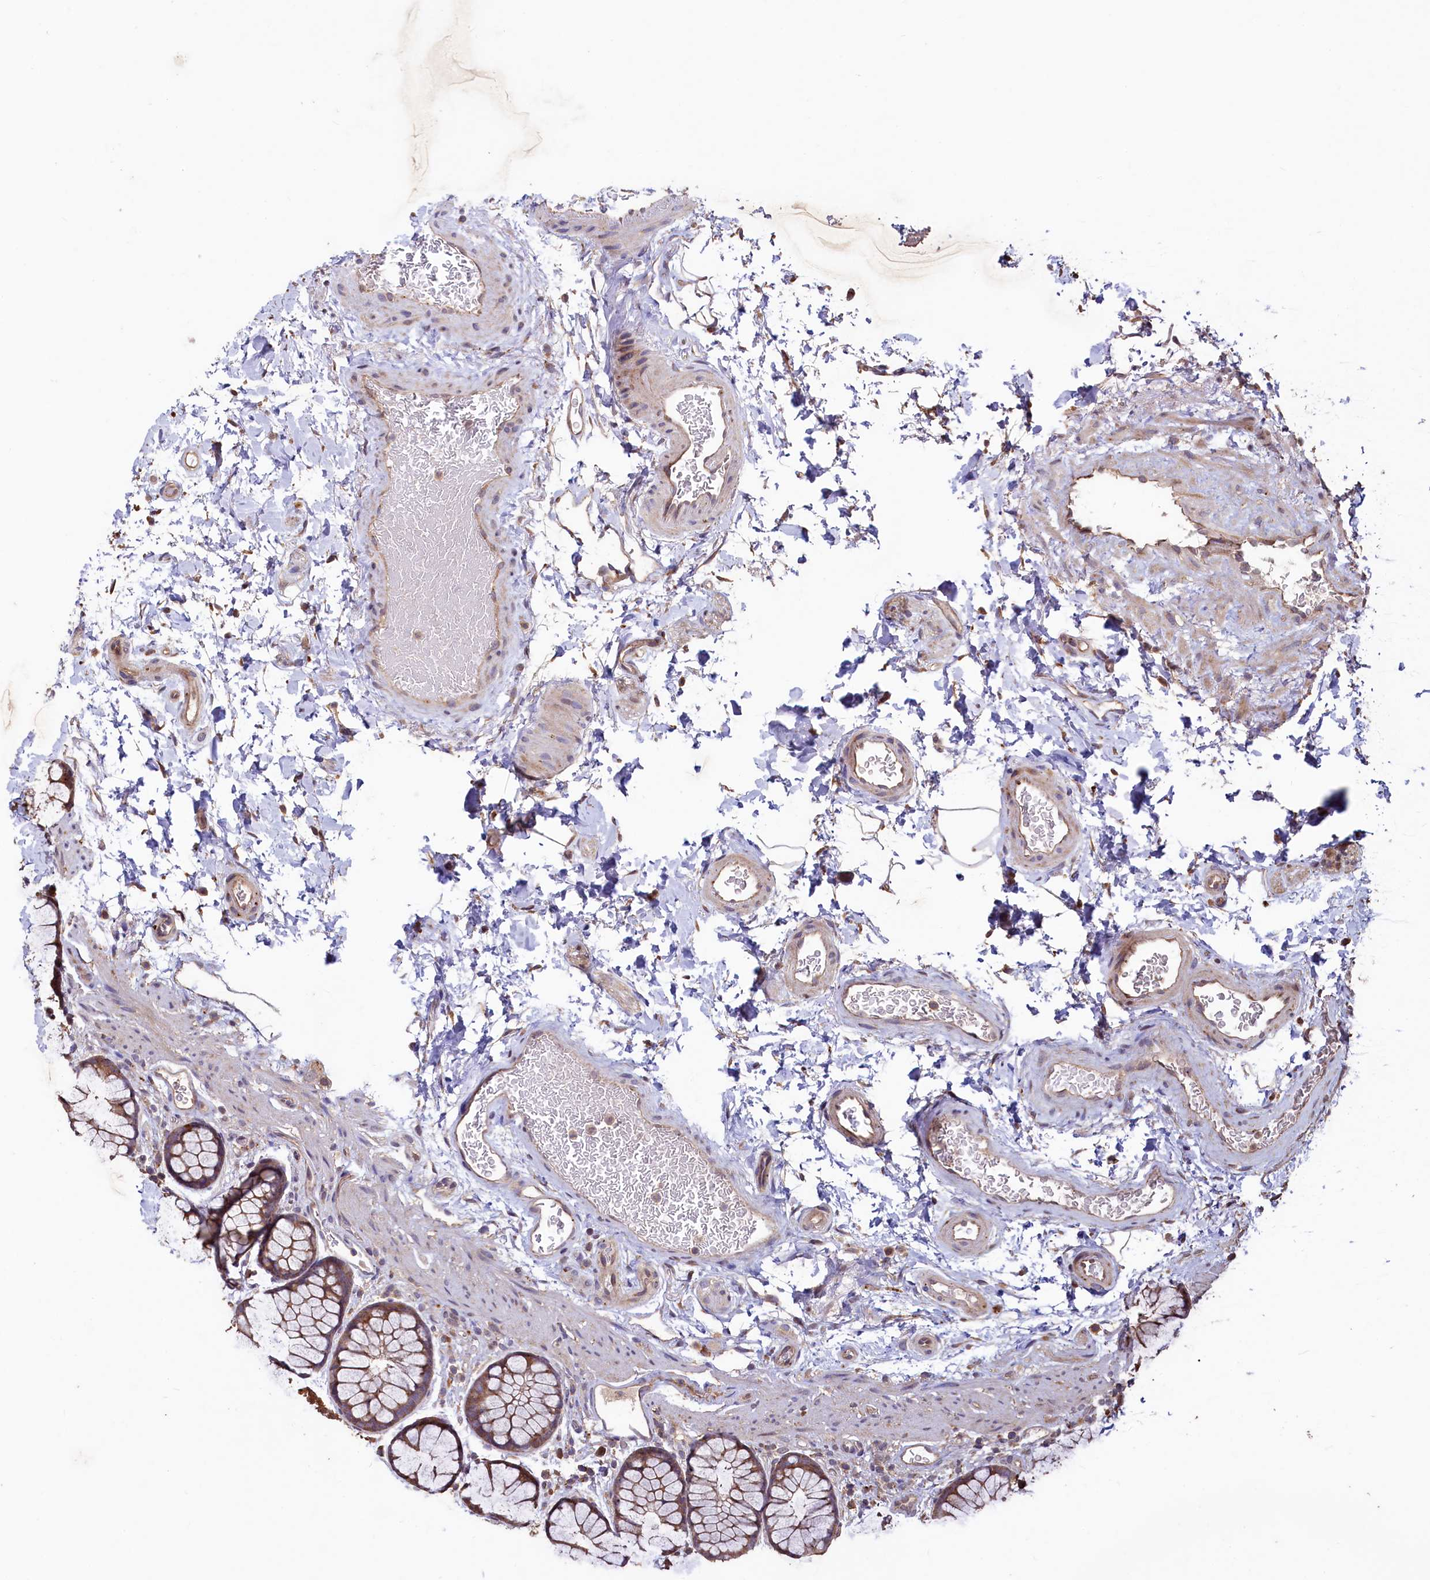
{"staining": {"intensity": "moderate", "quantity": ">75%", "location": "cytoplasmic/membranous"}, "tissue": "colon", "cell_type": "Endothelial cells", "image_type": "normal", "snomed": [{"axis": "morphology", "description": "Normal tissue, NOS"}, {"axis": "topography", "description": "Colon"}], "caption": "Immunohistochemical staining of unremarkable colon demonstrates medium levels of moderate cytoplasmic/membranous staining in approximately >75% of endothelial cells.", "gene": "TMEM98", "patient": {"sex": "female", "age": 82}}